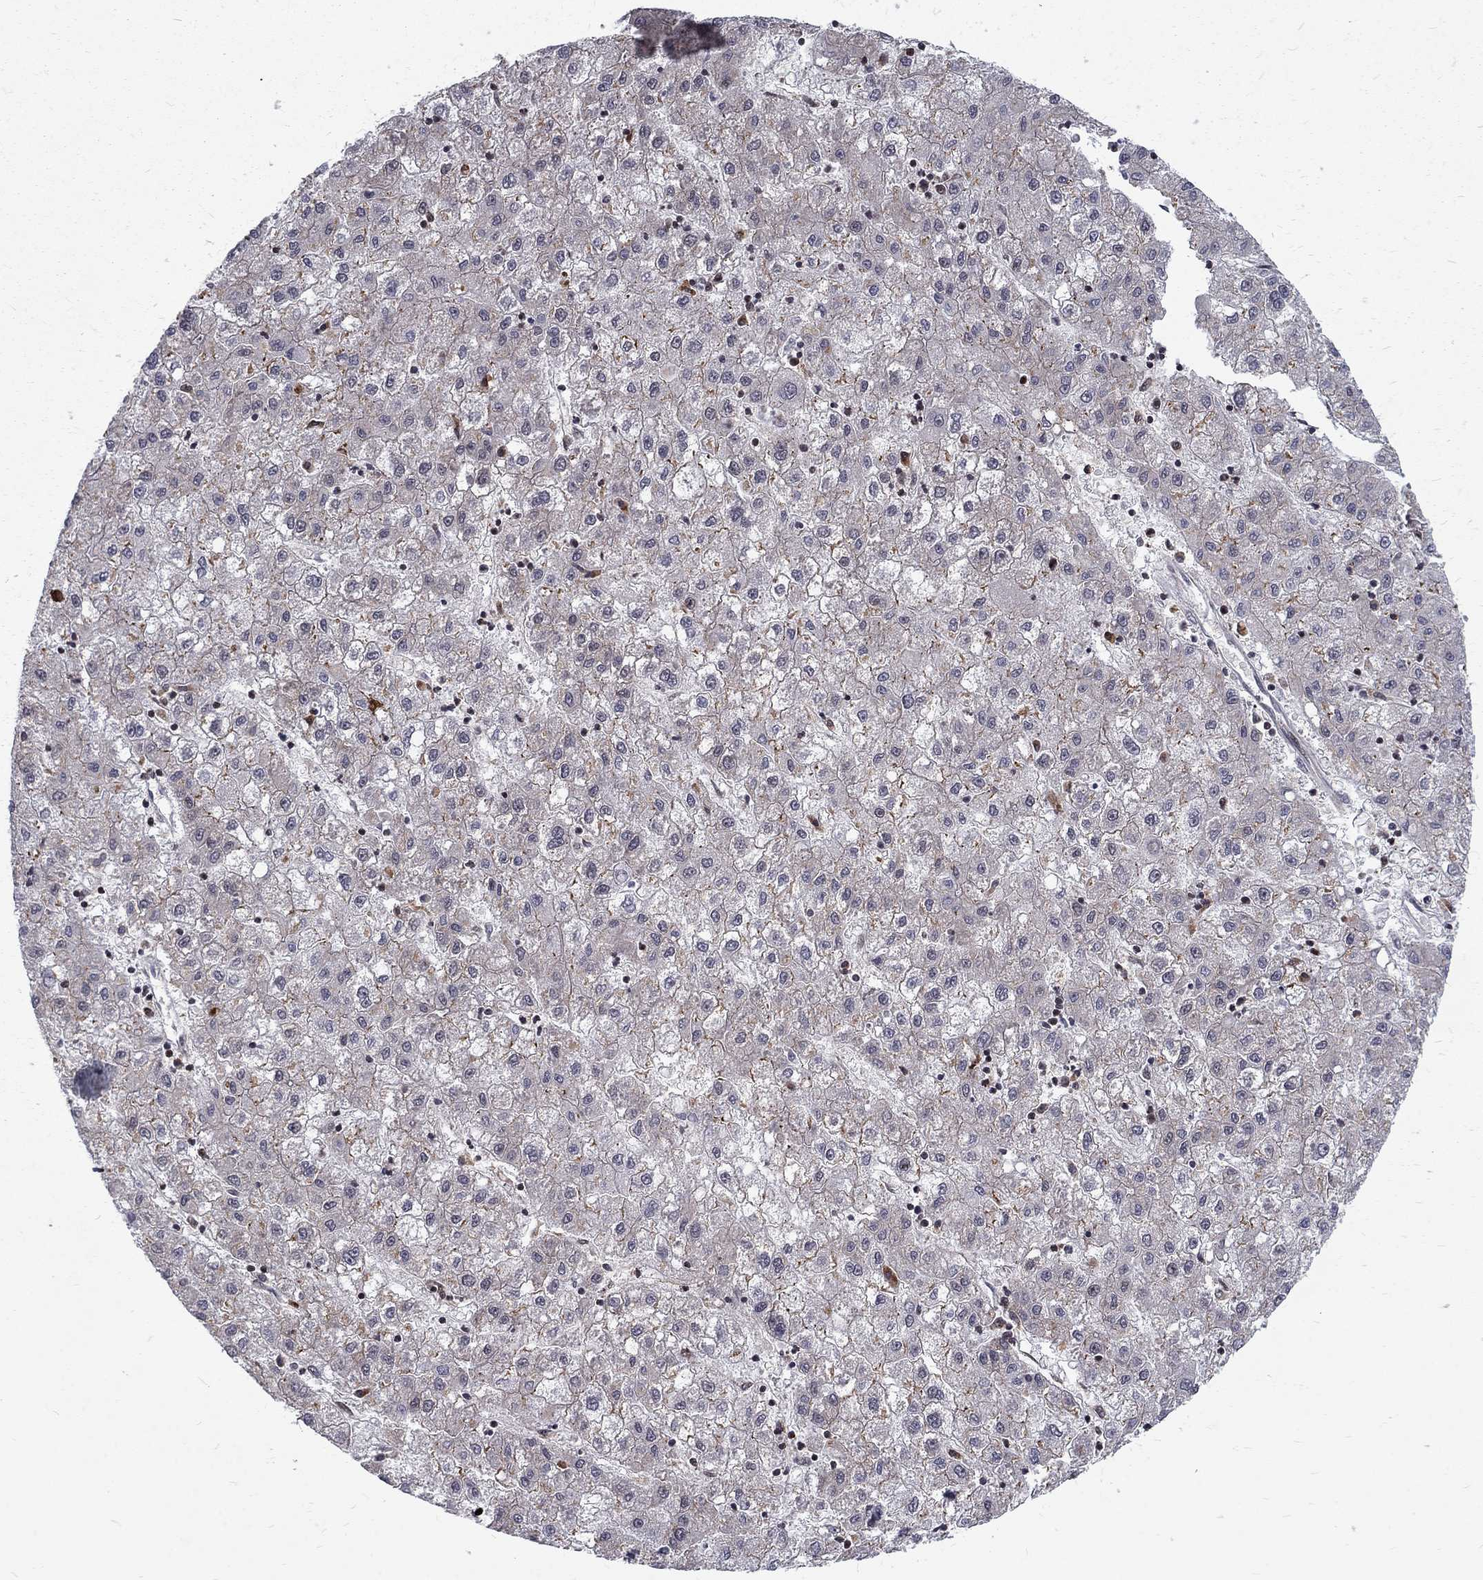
{"staining": {"intensity": "negative", "quantity": "none", "location": "none"}, "tissue": "liver cancer", "cell_type": "Tumor cells", "image_type": "cancer", "snomed": [{"axis": "morphology", "description": "Carcinoma, Hepatocellular, NOS"}, {"axis": "topography", "description": "Liver"}], "caption": "An immunohistochemistry (IHC) histopathology image of liver cancer (hepatocellular carcinoma) is shown. There is no staining in tumor cells of liver cancer (hepatocellular carcinoma).", "gene": "TCEAL1", "patient": {"sex": "male", "age": 72}}